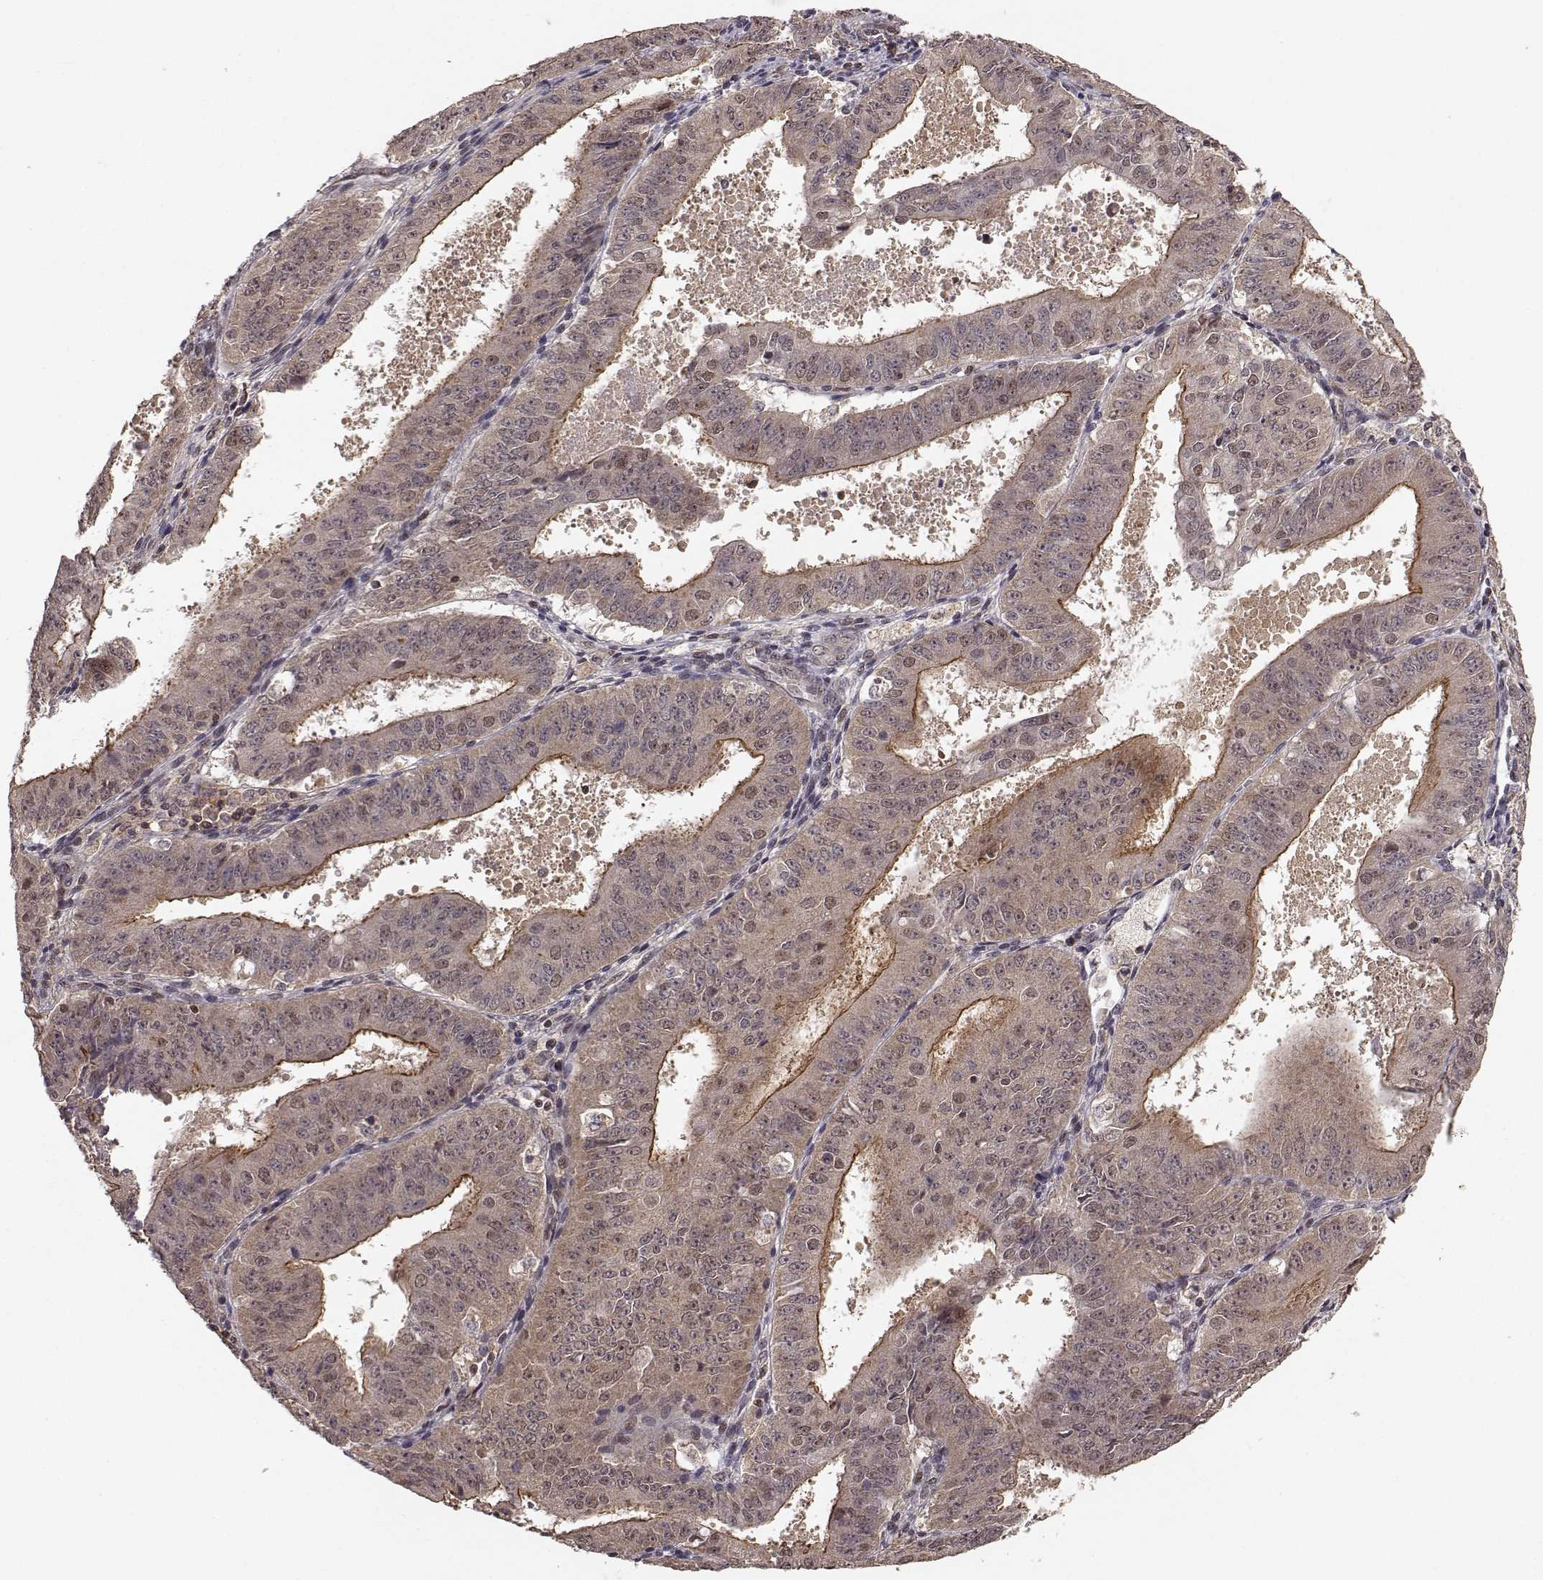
{"staining": {"intensity": "moderate", "quantity": "25%-75%", "location": "cytoplasmic/membranous"}, "tissue": "ovarian cancer", "cell_type": "Tumor cells", "image_type": "cancer", "snomed": [{"axis": "morphology", "description": "Carcinoma, endometroid"}, {"axis": "topography", "description": "Ovary"}], "caption": "Approximately 25%-75% of tumor cells in endometroid carcinoma (ovarian) demonstrate moderate cytoplasmic/membranous protein staining as visualized by brown immunohistochemical staining.", "gene": "PLEKHG3", "patient": {"sex": "female", "age": 42}}